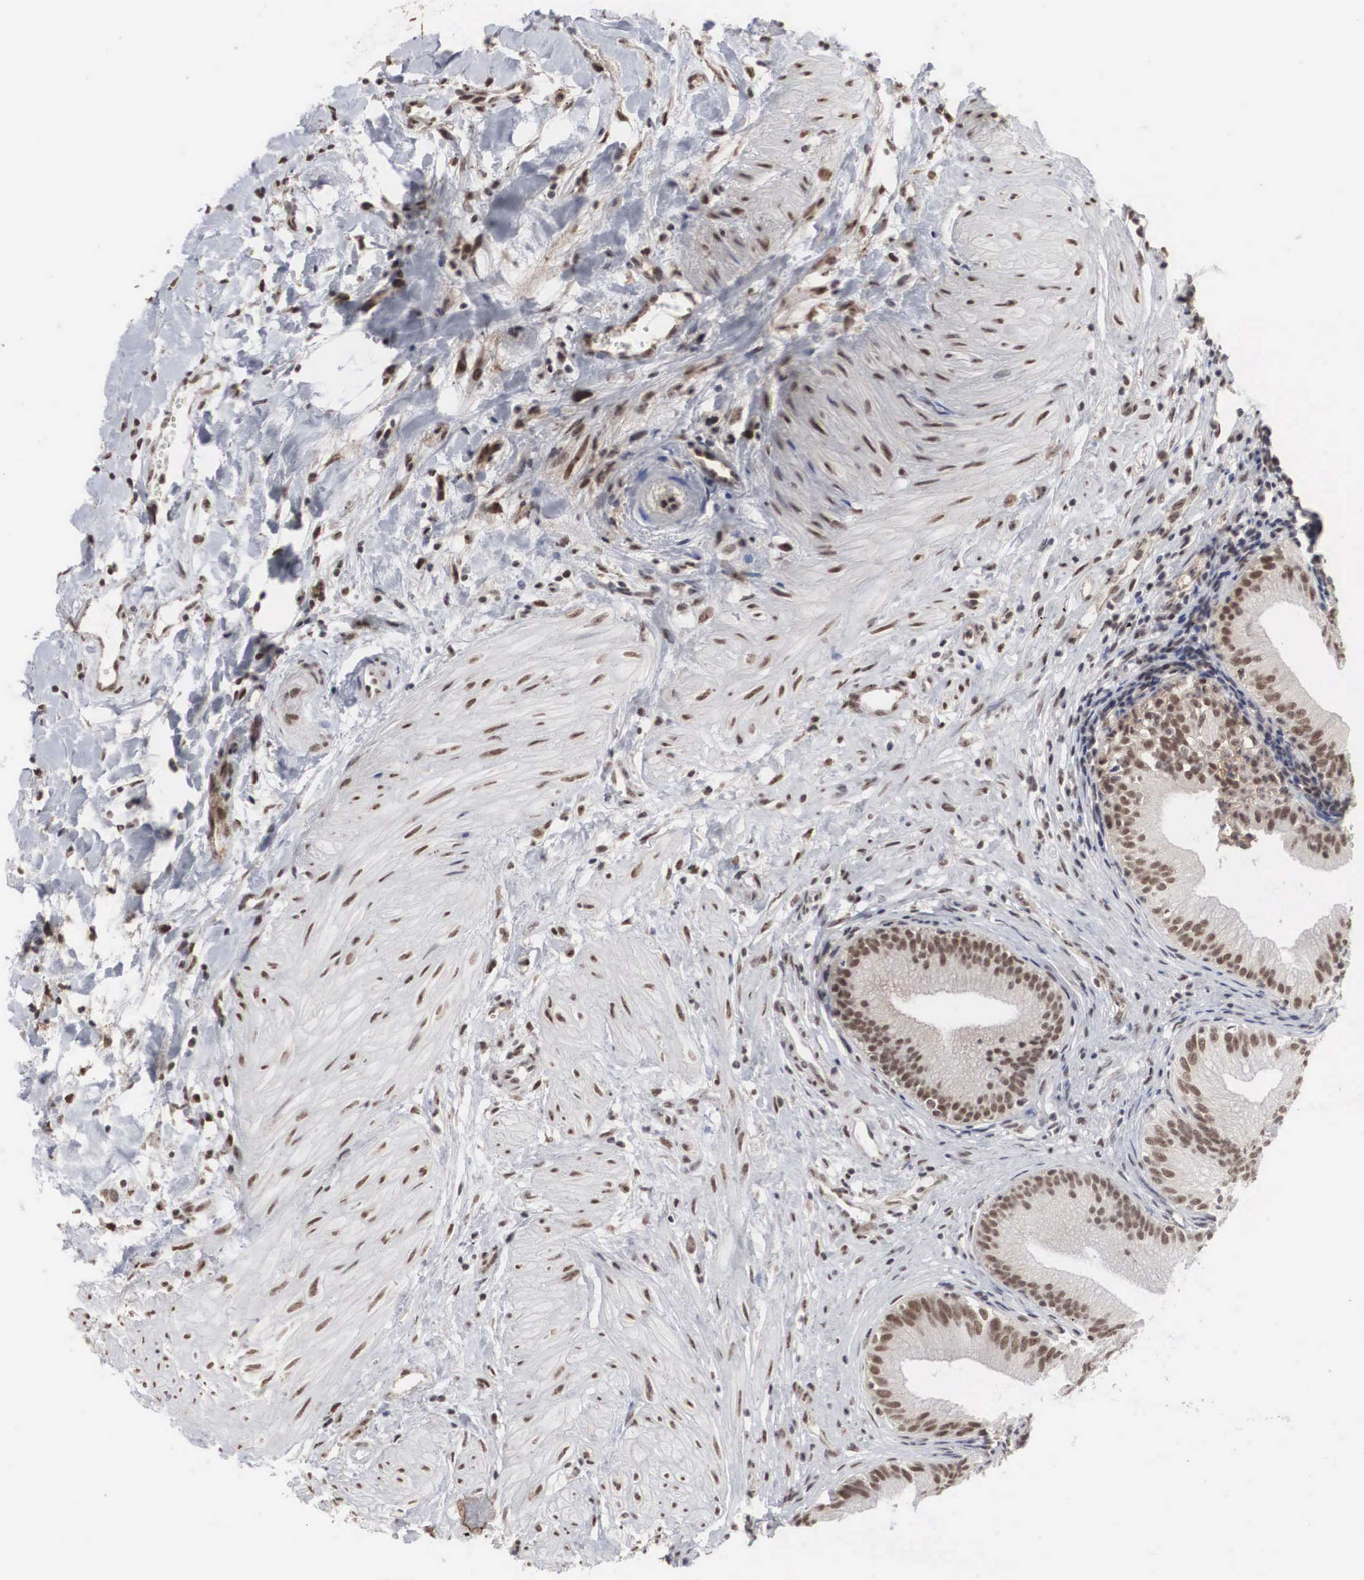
{"staining": {"intensity": "moderate", "quantity": ">75%", "location": "nuclear"}, "tissue": "gallbladder", "cell_type": "Glandular cells", "image_type": "normal", "snomed": [{"axis": "morphology", "description": "Normal tissue, NOS"}, {"axis": "topography", "description": "Gallbladder"}], "caption": "Protein positivity by immunohistochemistry displays moderate nuclear staining in about >75% of glandular cells in benign gallbladder.", "gene": "AUTS2", "patient": {"sex": "male", "age": 58}}